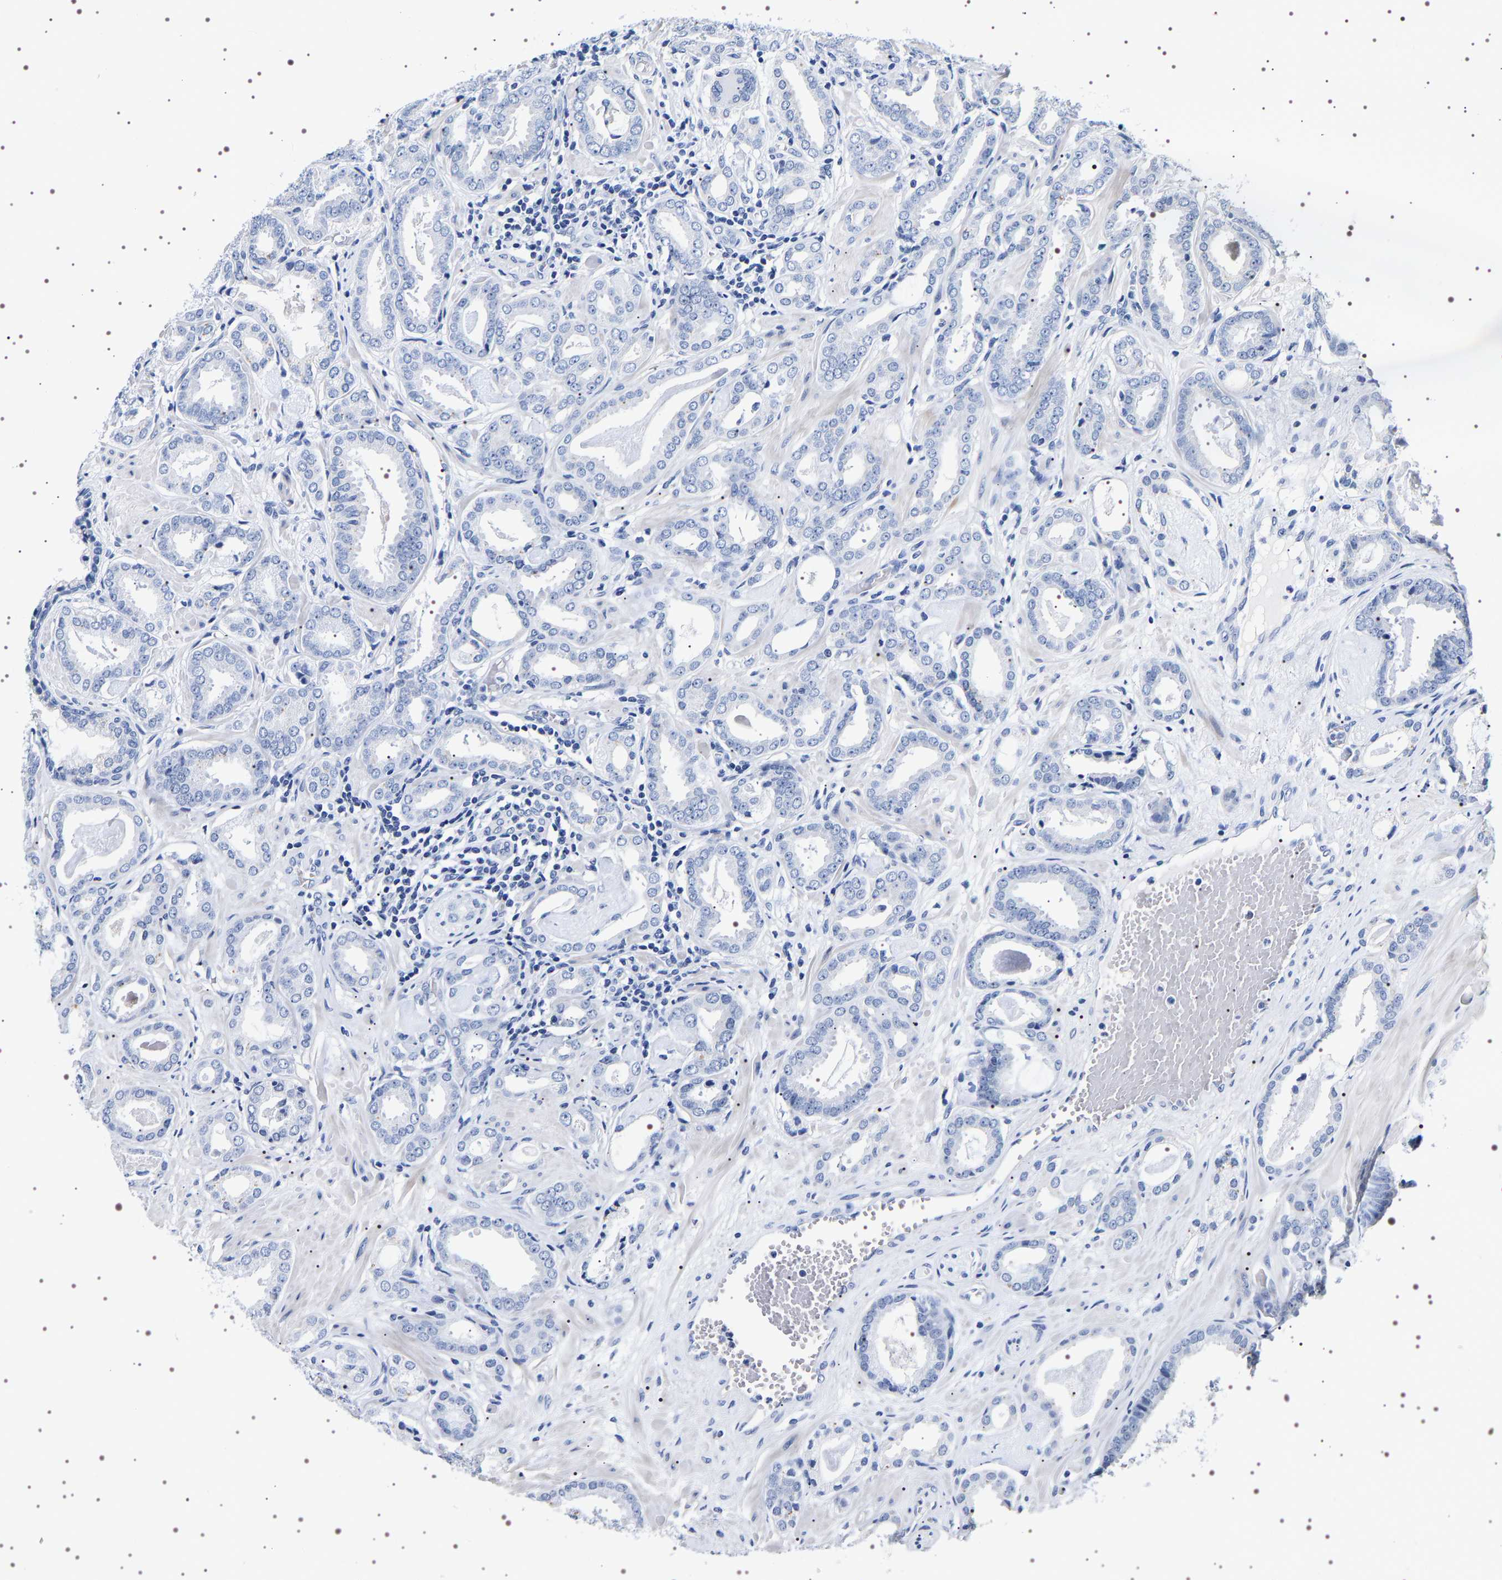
{"staining": {"intensity": "negative", "quantity": "none", "location": "none"}, "tissue": "prostate cancer", "cell_type": "Tumor cells", "image_type": "cancer", "snomed": [{"axis": "morphology", "description": "Adenocarcinoma, Low grade"}, {"axis": "topography", "description": "Prostate"}], "caption": "Prostate cancer (adenocarcinoma (low-grade)) was stained to show a protein in brown. There is no significant expression in tumor cells. (DAB immunohistochemistry (IHC) with hematoxylin counter stain).", "gene": "UBQLN3", "patient": {"sex": "male", "age": 53}}